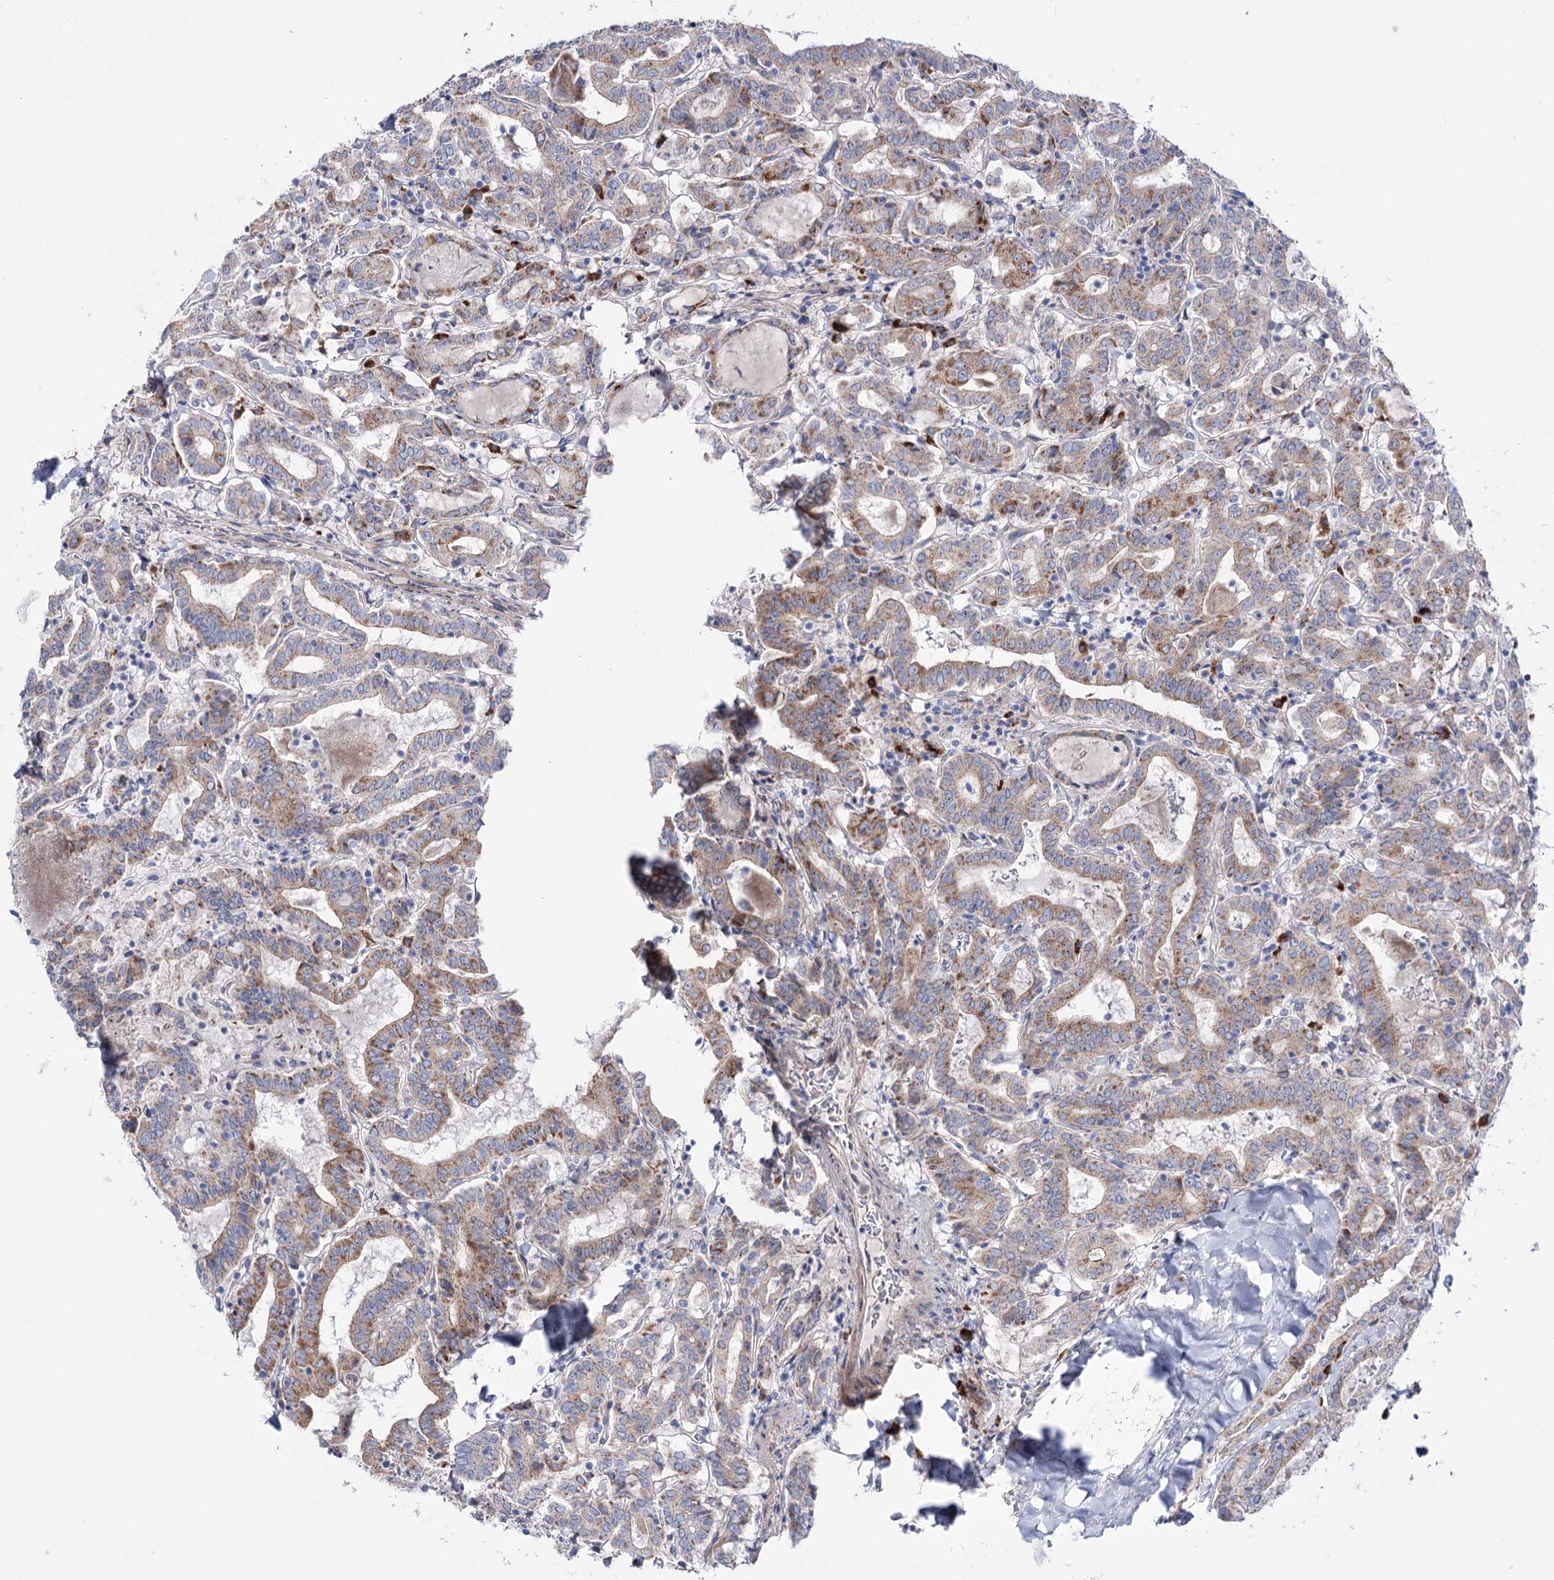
{"staining": {"intensity": "moderate", "quantity": "<25%", "location": "cytoplasmic/membranous"}, "tissue": "thyroid cancer", "cell_type": "Tumor cells", "image_type": "cancer", "snomed": [{"axis": "morphology", "description": "Papillary adenocarcinoma, NOS"}, {"axis": "topography", "description": "Thyroid gland"}], "caption": "Protein expression analysis of human thyroid papillary adenocarcinoma reveals moderate cytoplasmic/membranous positivity in approximately <25% of tumor cells.", "gene": "METTL5", "patient": {"sex": "female", "age": 72}}